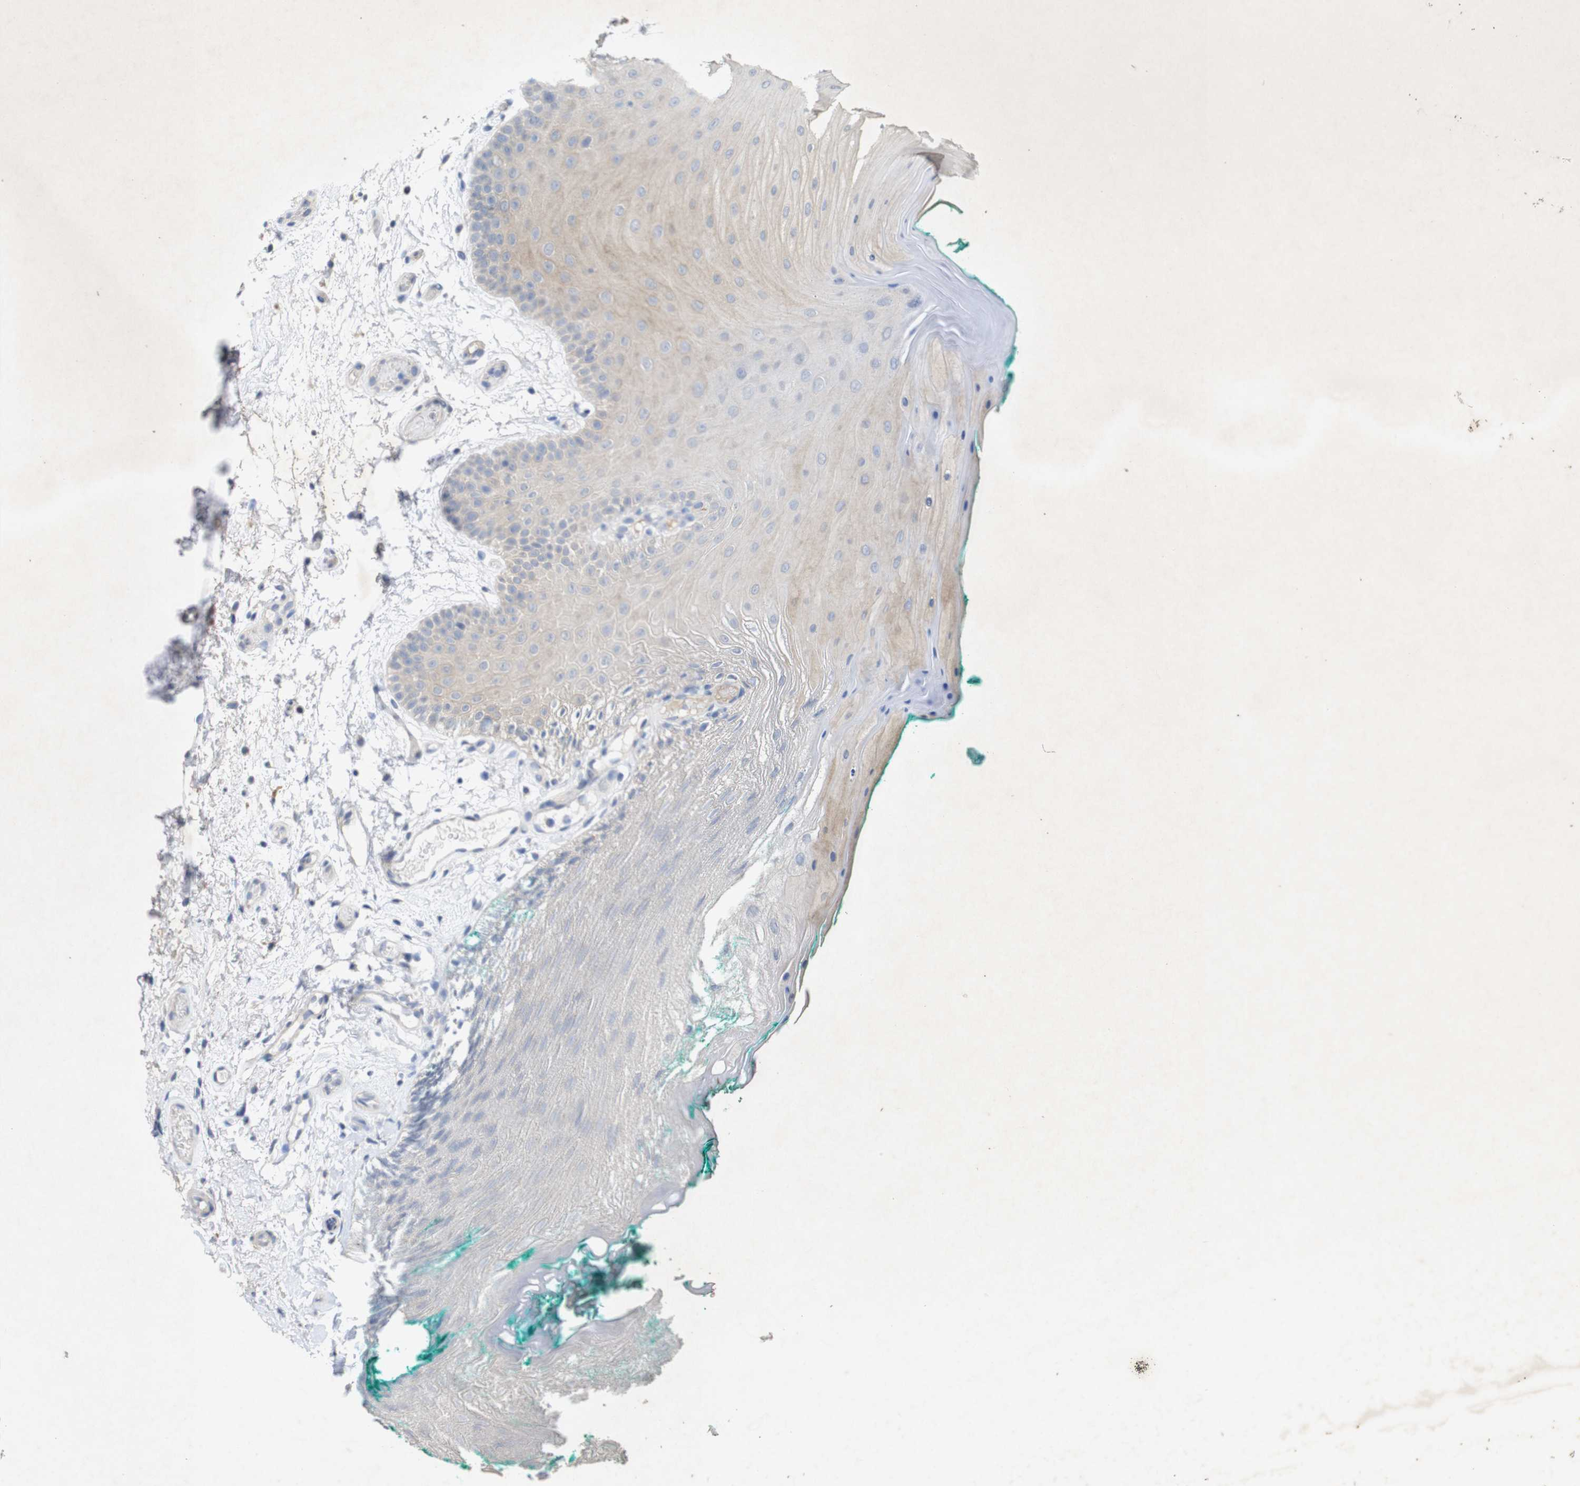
{"staining": {"intensity": "weak", "quantity": "<25%", "location": "cytoplasmic/membranous"}, "tissue": "oral mucosa", "cell_type": "Squamous epithelial cells", "image_type": "normal", "snomed": [{"axis": "morphology", "description": "Normal tissue, NOS"}, {"axis": "topography", "description": "Skeletal muscle"}, {"axis": "topography", "description": "Oral tissue"}], "caption": "High magnification brightfield microscopy of unremarkable oral mucosa stained with DAB (brown) and counterstained with hematoxylin (blue): squamous epithelial cells show no significant staining. Nuclei are stained in blue.", "gene": "BCAR3", "patient": {"sex": "male", "age": 58}}